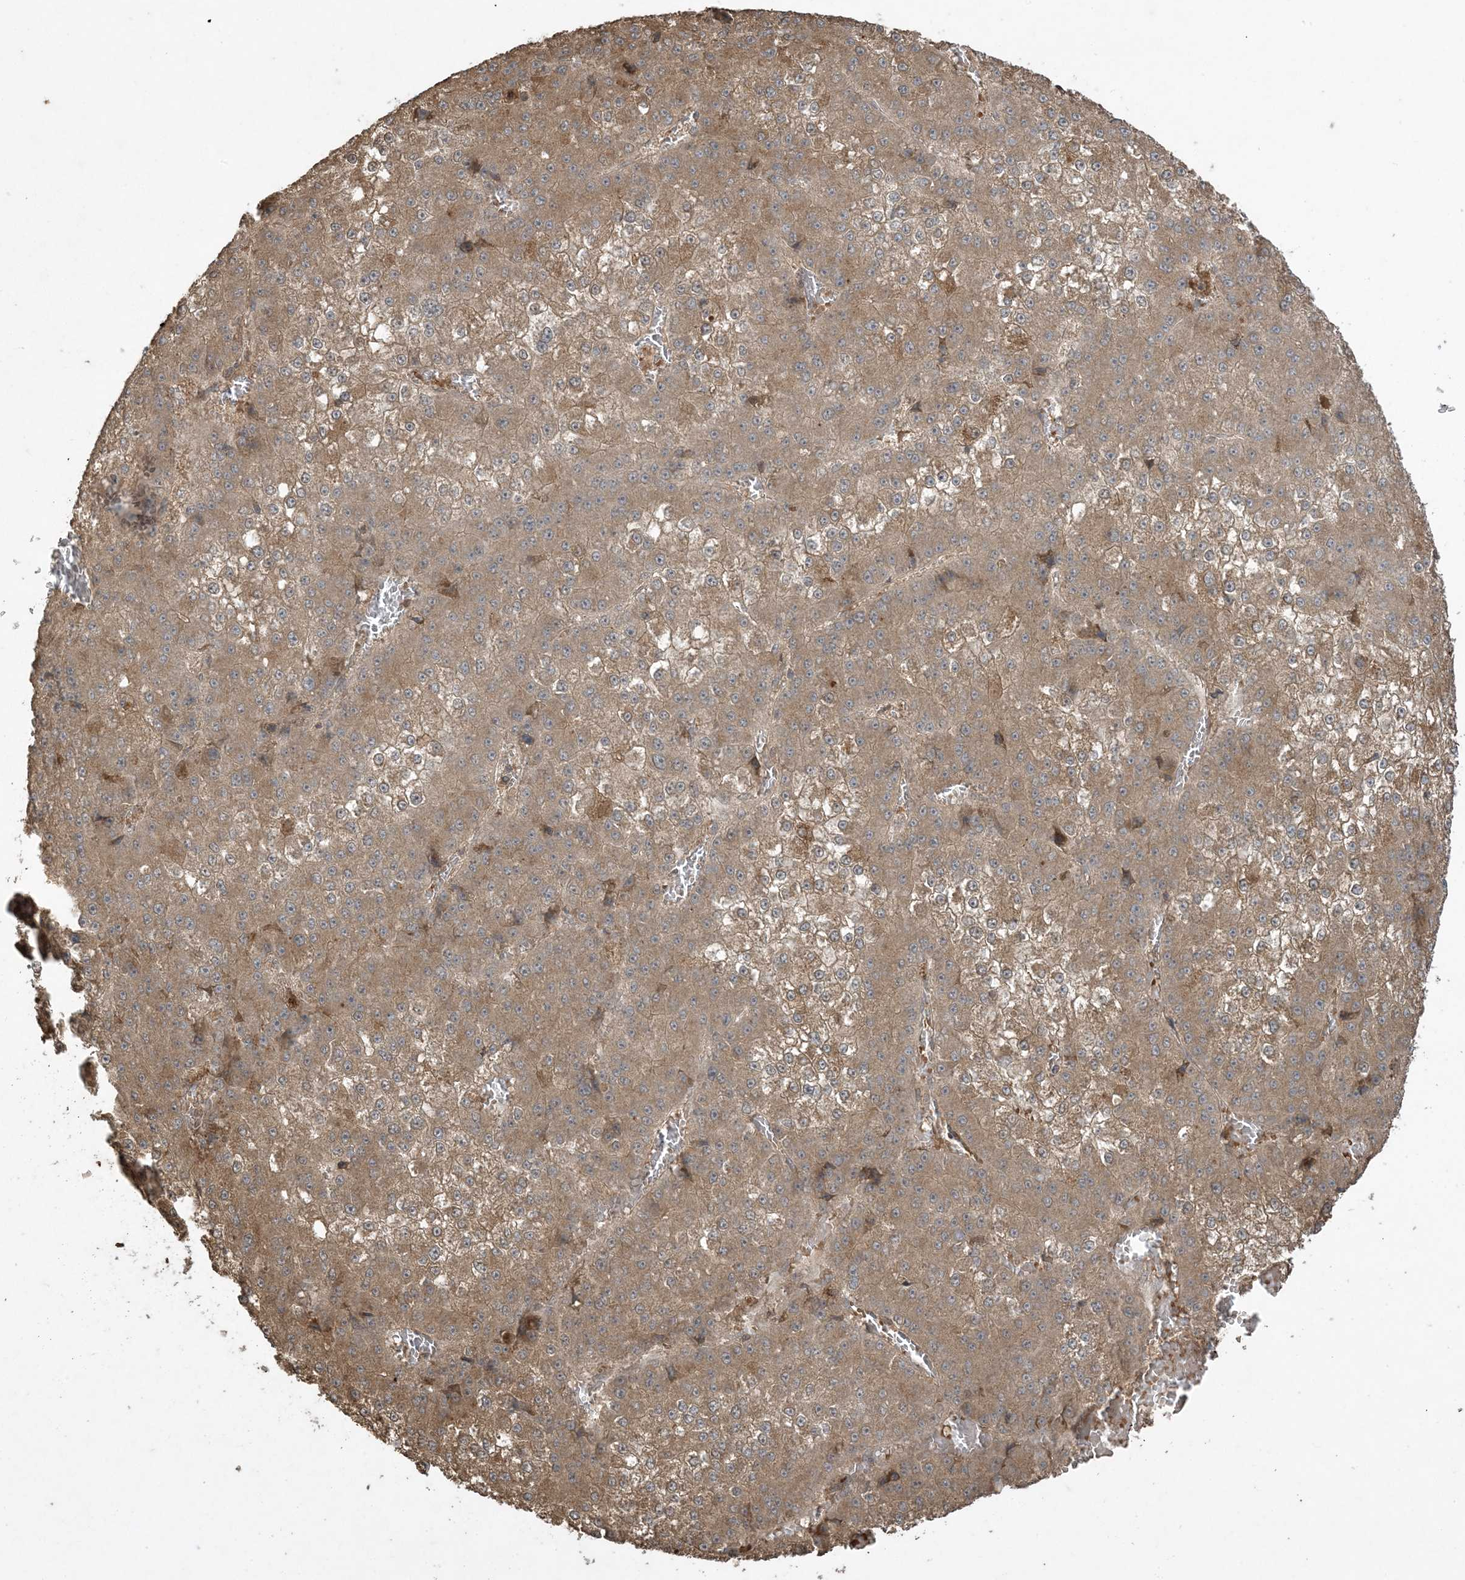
{"staining": {"intensity": "moderate", "quantity": ">75%", "location": "cytoplasmic/membranous"}, "tissue": "liver cancer", "cell_type": "Tumor cells", "image_type": "cancer", "snomed": [{"axis": "morphology", "description": "Carcinoma, Hepatocellular, NOS"}, {"axis": "topography", "description": "Liver"}], "caption": "An image showing moderate cytoplasmic/membranous positivity in about >75% of tumor cells in hepatocellular carcinoma (liver), as visualized by brown immunohistochemical staining.", "gene": "EFCAB8", "patient": {"sex": "female", "age": 73}}